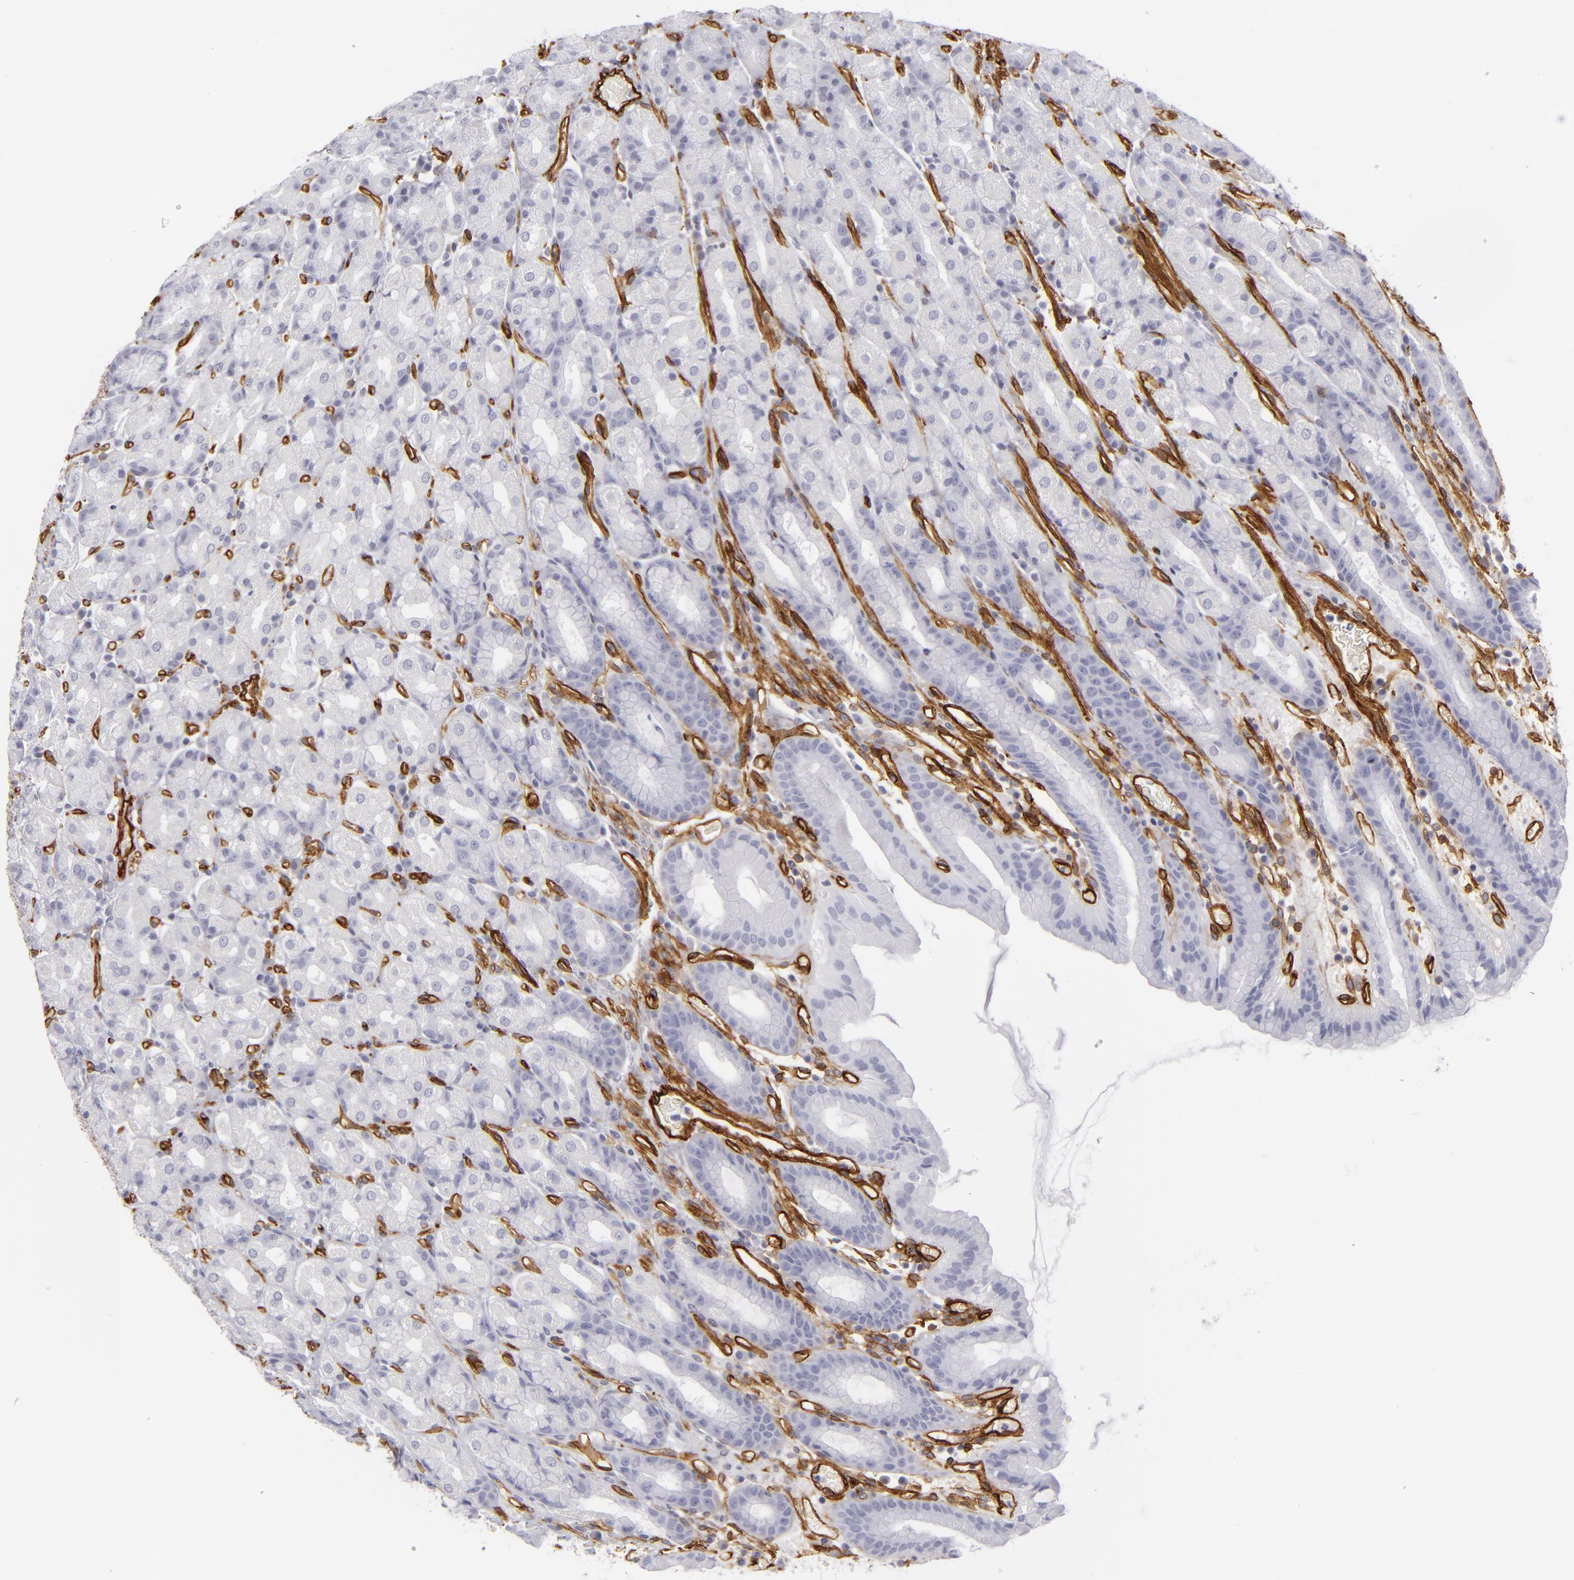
{"staining": {"intensity": "negative", "quantity": "none", "location": "none"}, "tissue": "stomach", "cell_type": "Glandular cells", "image_type": "normal", "snomed": [{"axis": "morphology", "description": "Normal tissue, NOS"}, {"axis": "topography", "description": "Stomach, upper"}], "caption": "This is an immunohistochemistry photomicrograph of benign stomach. There is no expression in glandular cells.", "gene": "MCAM", "patient": {"sex": "male", "age": 68}}